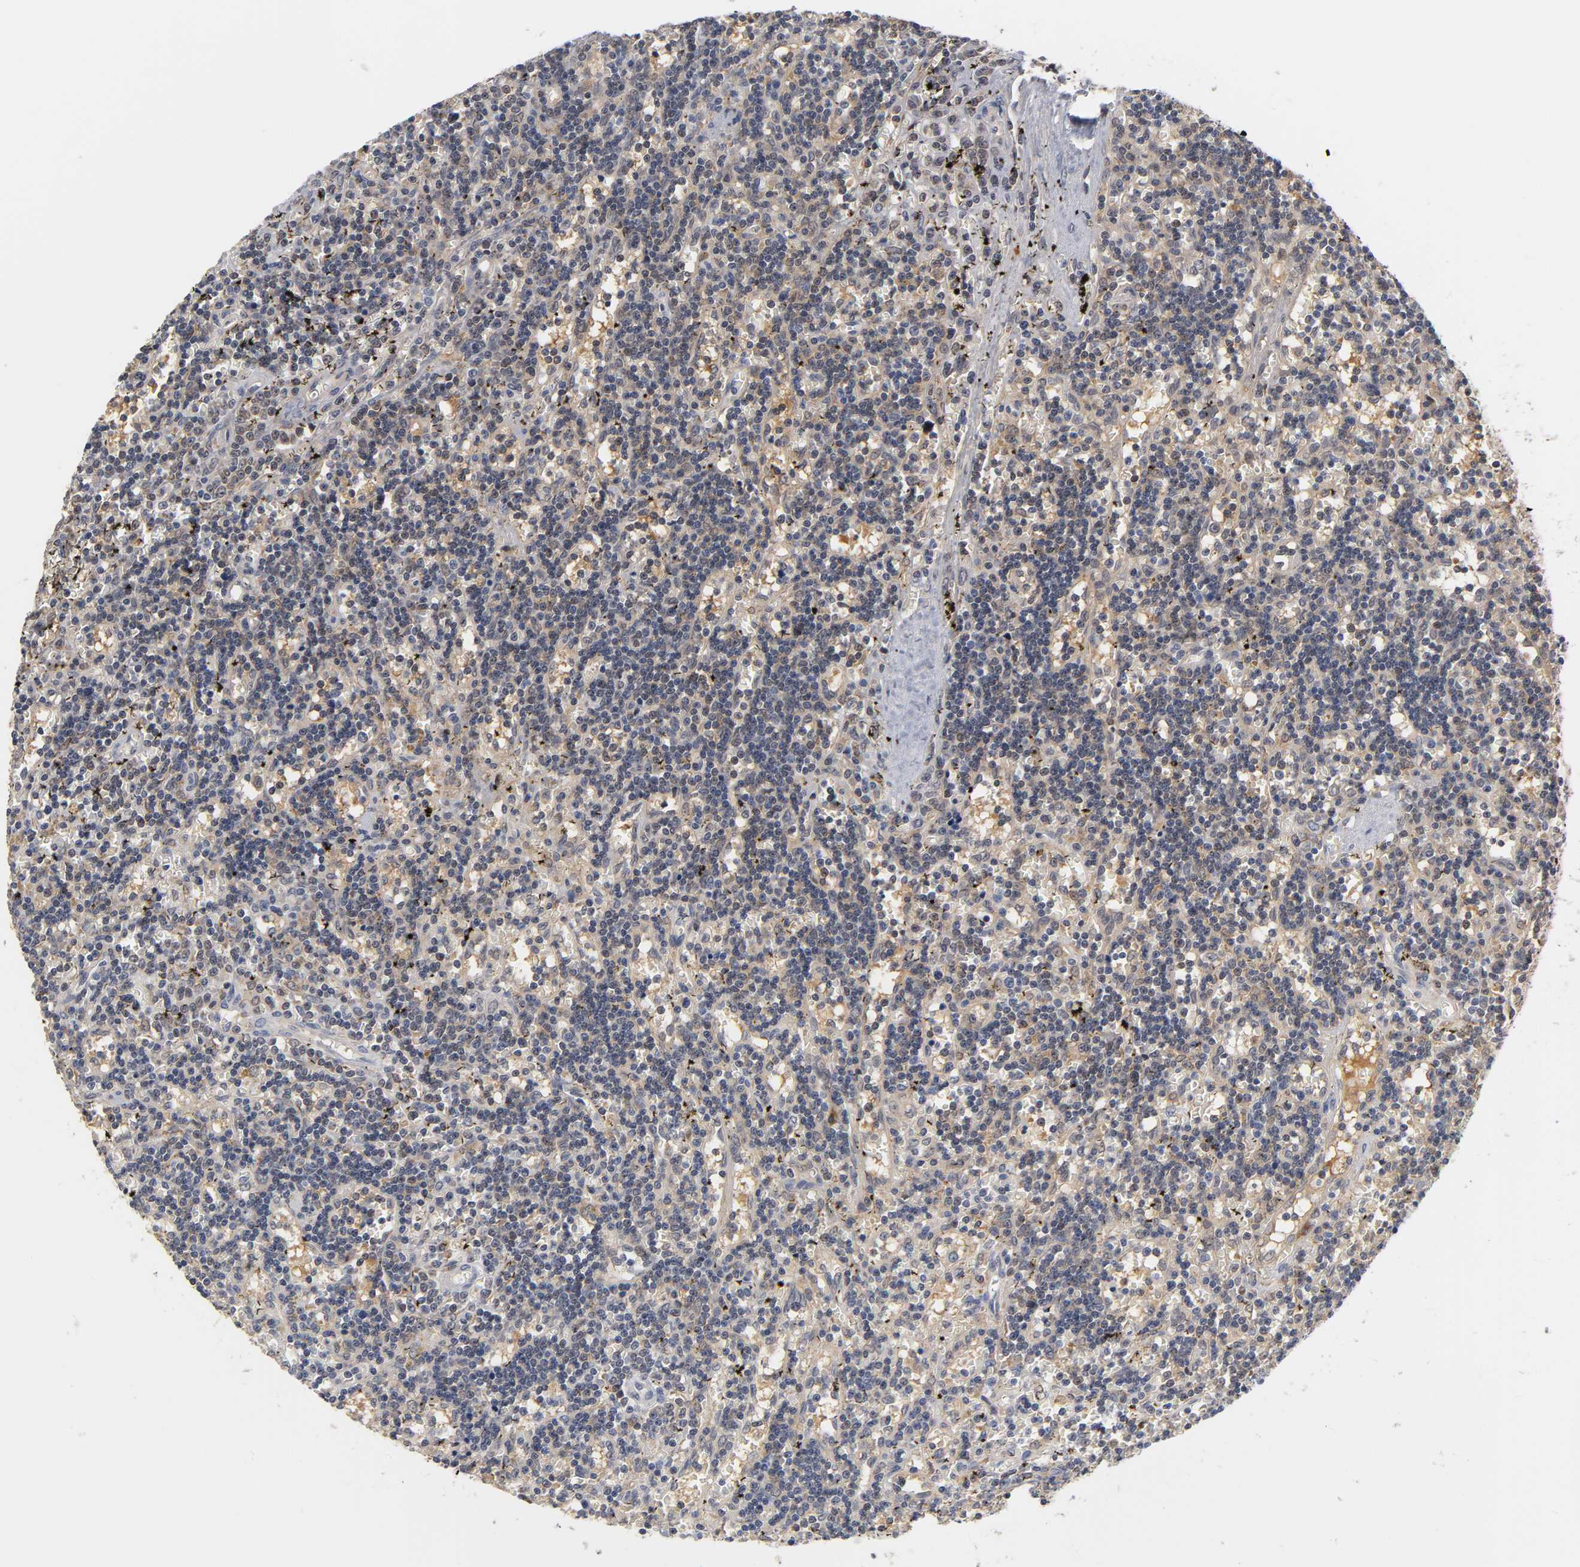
{"staining": {"intensity": "moderate", "quantity": "25%-75%", "location": "cytoplasmic/membranous,nuclear"}, "tissue": "lymphoma", "cell_type": "Tumor cells", "image_type": "cancer", "snomed": [{"axis": "morphology", "description": "Malignant lymphoma, non-Hodgkin's type, Low grade"}, {"axis": "topography", "description": "Spleen"}], "caption": "Approximately 25%-75% of tumor cells in human lymphoma demonstrate moderate cytoplasmic/membranous and nuclear protein expression as visualized by brown immunohistochemical staining.", "gene": "GSTZ1", "patient": {"sex": "male", "age": 60}}